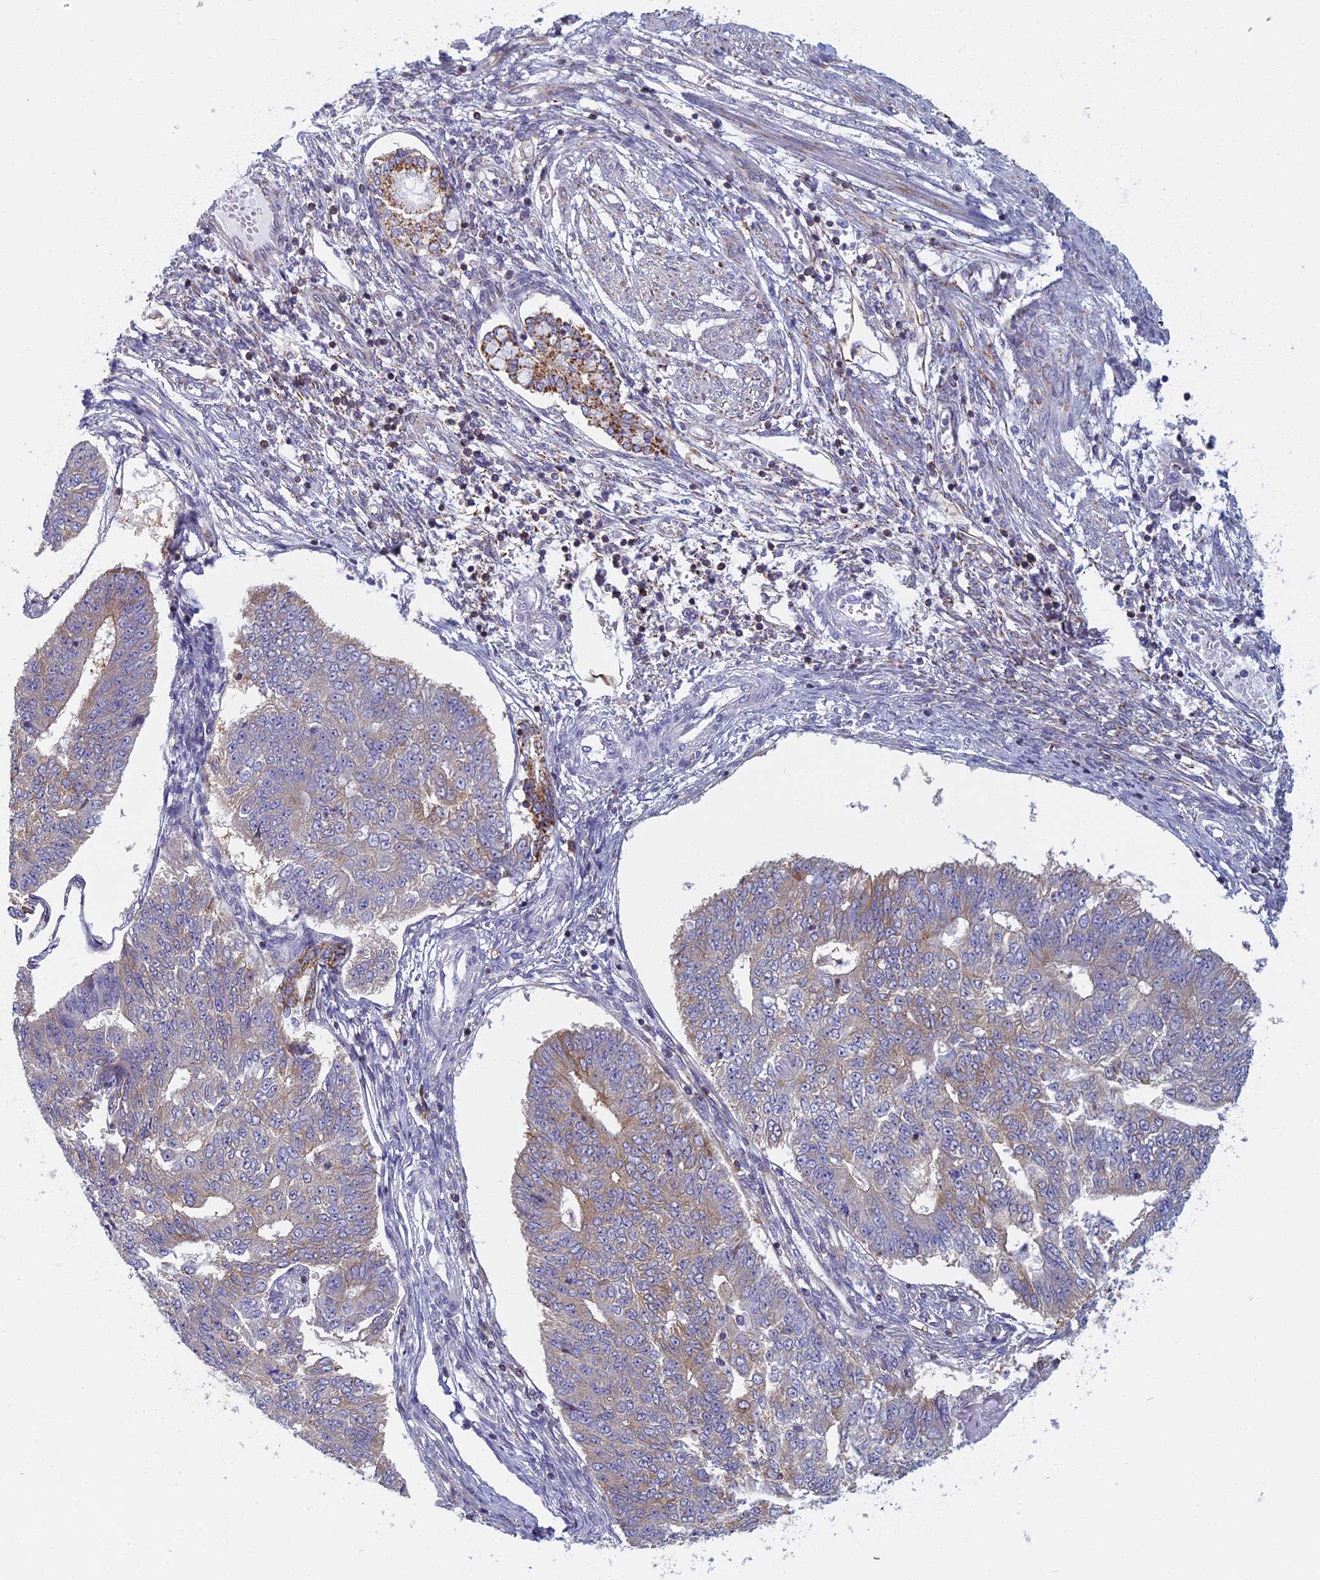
{"staining": {"intensity": "moderate", "quantity": "<25%", "location": "cytoplasmic/membranous"}, "tissue": "endometrial cancer", "cell_type": "Tumor cells", "image_type": "cancer", "snomed": [{"axis": "morphology", "description": "Adenocarcinoma, NOS"}, {"axis": "topography", "description": "Endometrium"}], "caption": "Human endometrial cancer stained with a protein marker exhibits moderate staining in tumor cells.", "gene": "NOL10", "patient": {"sex": "female", "age": 32}}